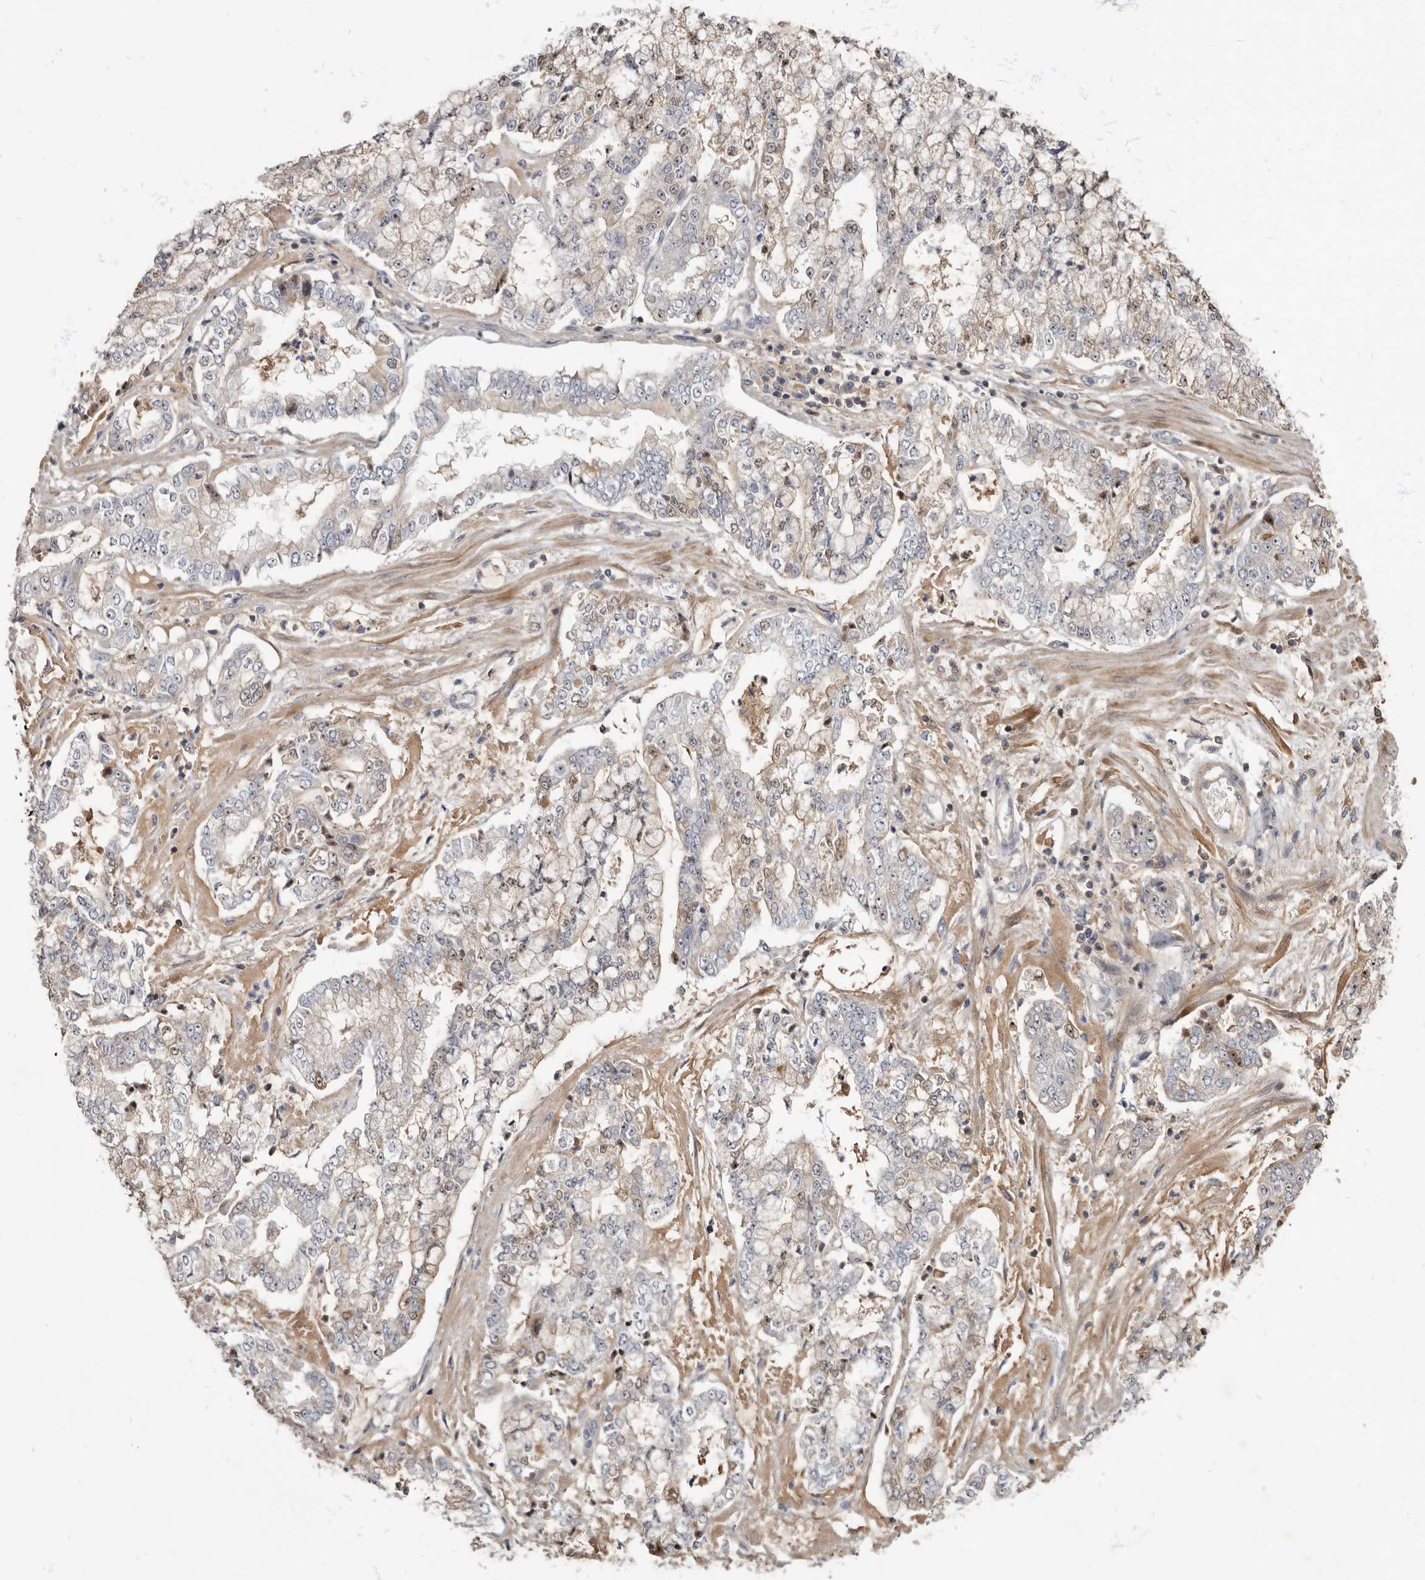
{"staining": {"intensity": "weak", "quantity": "25%-75%", "location": "cytoplasmic/membranous"}, "tissue": "stomach cancer", "cell_type": "Tumor cells", "image_type": "cancer", "snomed": [{"axis": "morphology", "description": "Adenocarcinoma, NOS"}, {"axis": "topography", "description": "Stomach"}], "caption": "Human stomach adenocarcinoma stained for a protein (brown) exhibits weak cytoplasmic/membranous positive expression in about 25%-75% of tumor cells.", "gene": "TTC39A", "patient": {"sex": "male", "age": 76}}